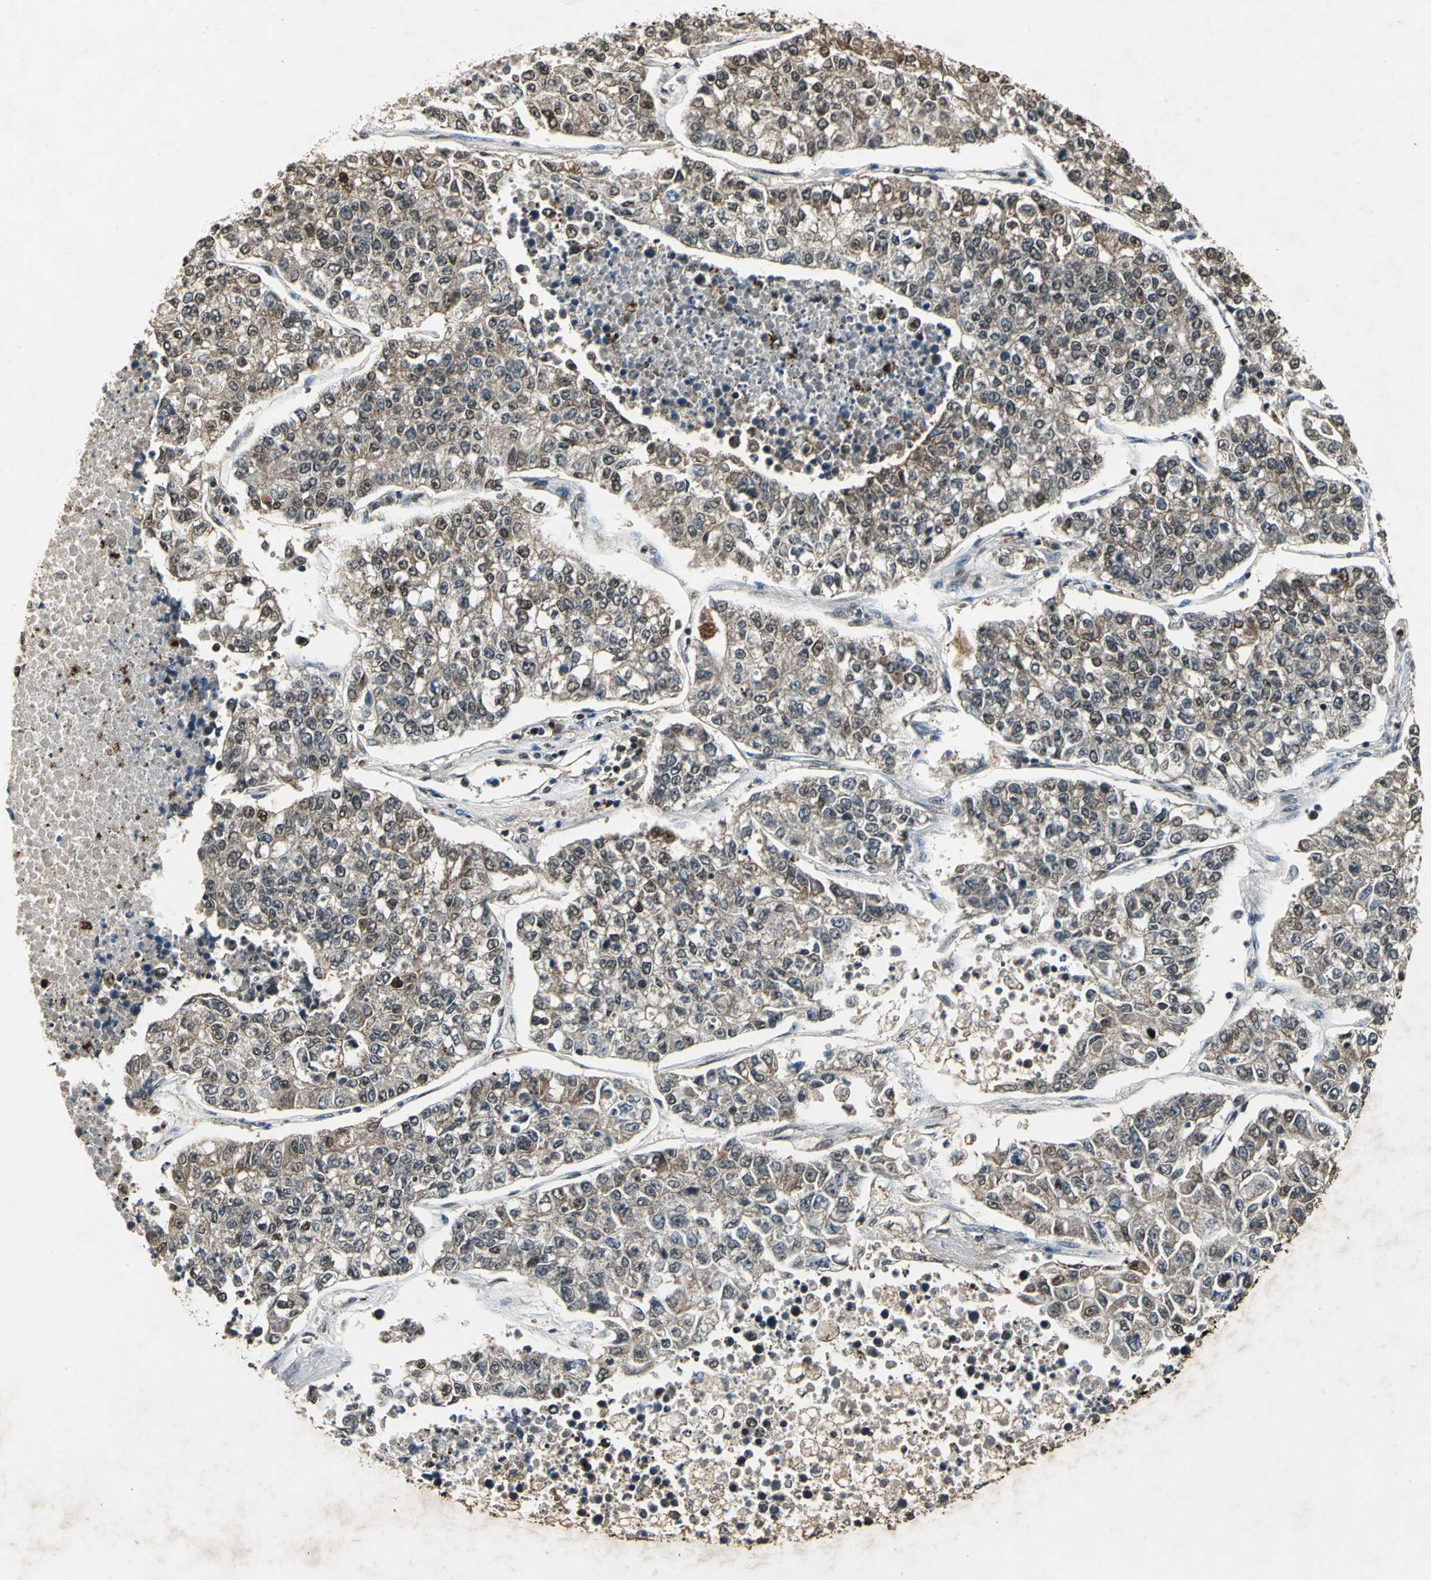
{"staining": {"intensity": "moderate", "quantity": "25%-75%", "location": "cytoplasmic/membranous,nuclear"}, "tissue": "lung cancer", "cell_type": "Tumor cells", "image_type": "cancer", "snomed": [{"axis": "morphology", "description": "Adenocarcinoma, NOS"}, {"axis": "topography", "description": "Lung"}], "caption": "Immunohistochemistry (IHC) staining of lung adenocarcinoma, which displays medium levels of moderate cytoplasmic/membranous and nuclear positivity in approximately 25%-75% of tumor cells indicating moderate cytoplasmic/membranous and nuclear protein expression. The staining was performed using DAB (brown) for protein detection and nuclei were counterstained in hematoxylin (blue).", "gene": "ANP32A", "patient": {"sex": "male", "age": 49}}